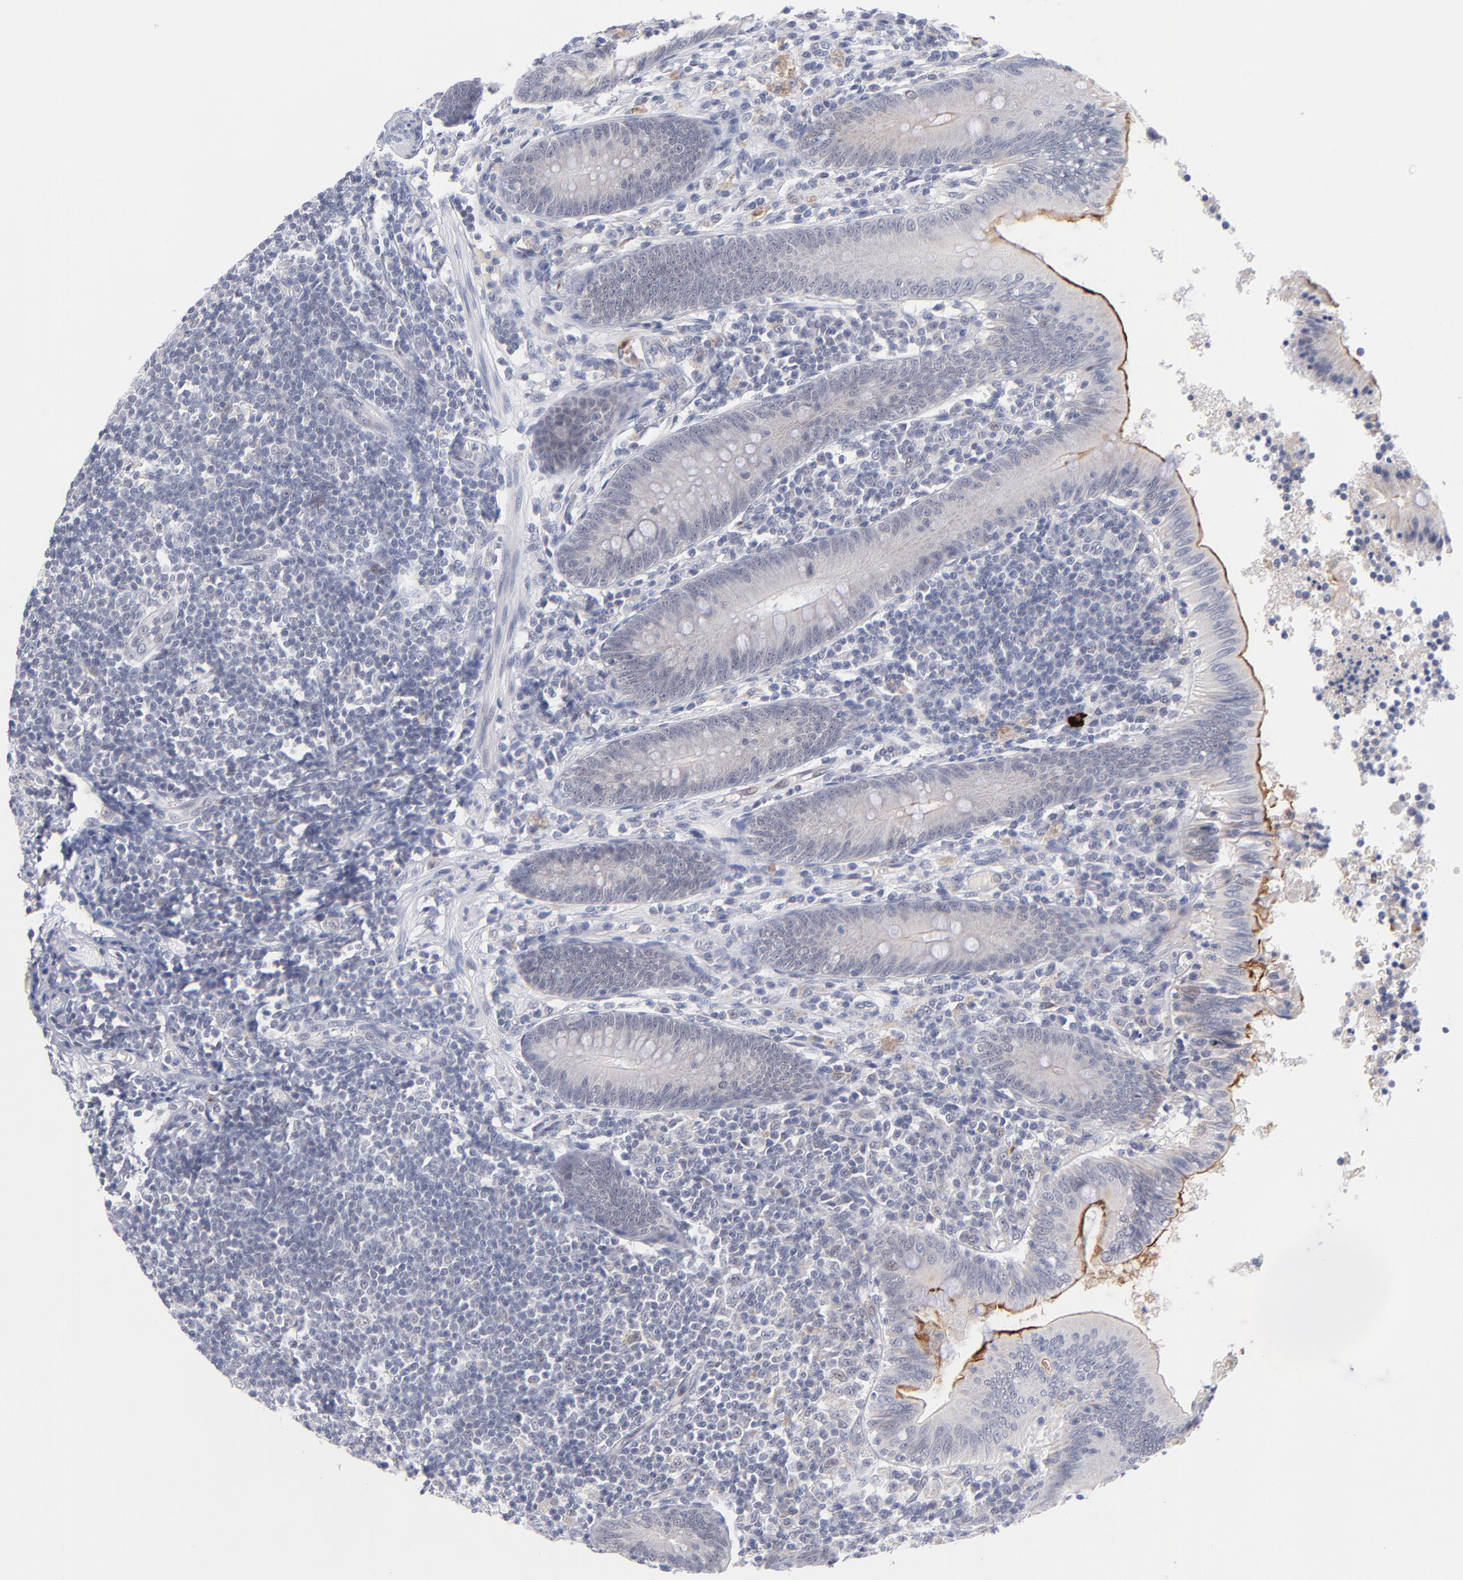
{"staining": {"intensity": "strong", "quantity": "25%-75%", "location": "cytoplasmic/membranous"}, "tissue": "appendix", "cell_type": "Glandular cells", "image_type": "normal", "snomed": [{"axis": "morphology", "description": "Normal tissue, NOS"}, {"axis": "morphology", "description": "Inflammation, NOS"}, {"axis": "topography", "description": "Appendix"}], "caption": "Immunohistochemical staining of benign human appendix reveals strong cytoplasmic/membranous protein staining in about 25%-75% of glandular cells. (IHC, brightfield microscopy, high magnification).", "gene": "WSB1", "patient": {"sex": "male", "age": 46}}